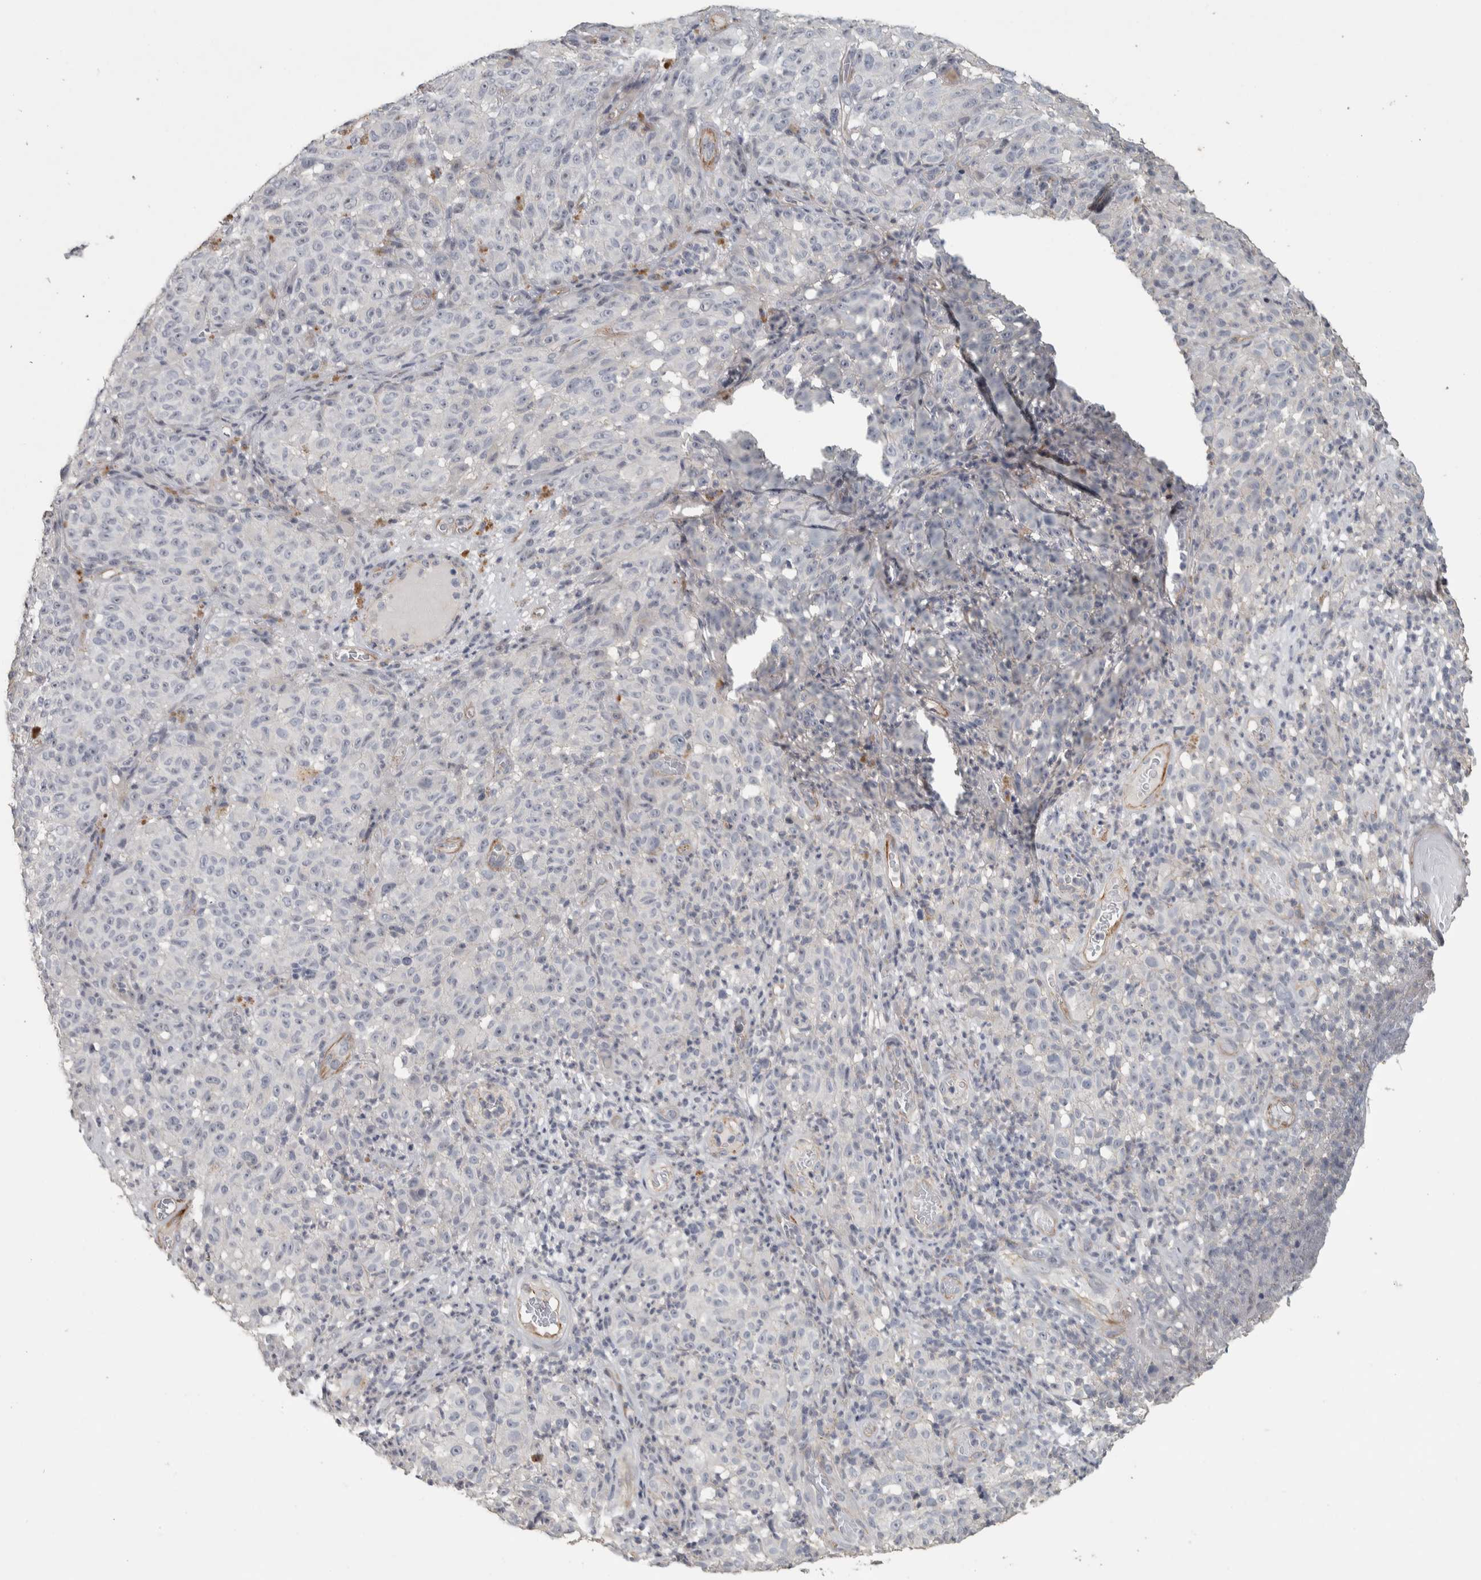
{"staining": {"intensity": "negative", "quantity": "none", "location": "none"}, "tissue": "melanoma", "cell_type": "Tumor cells", "image_type": "cancer", "snomed": [{"axis": "morphology", "description": "Malignant melanoma, NOS"}, {"axis": "topography", "description": "Skin"}], "caption": "Immunohistochemical staining of human melanoma shows no significant expression in tumor cells.", "gene": "DCAF10", "patient": {"sex": "female", "age": 82}}